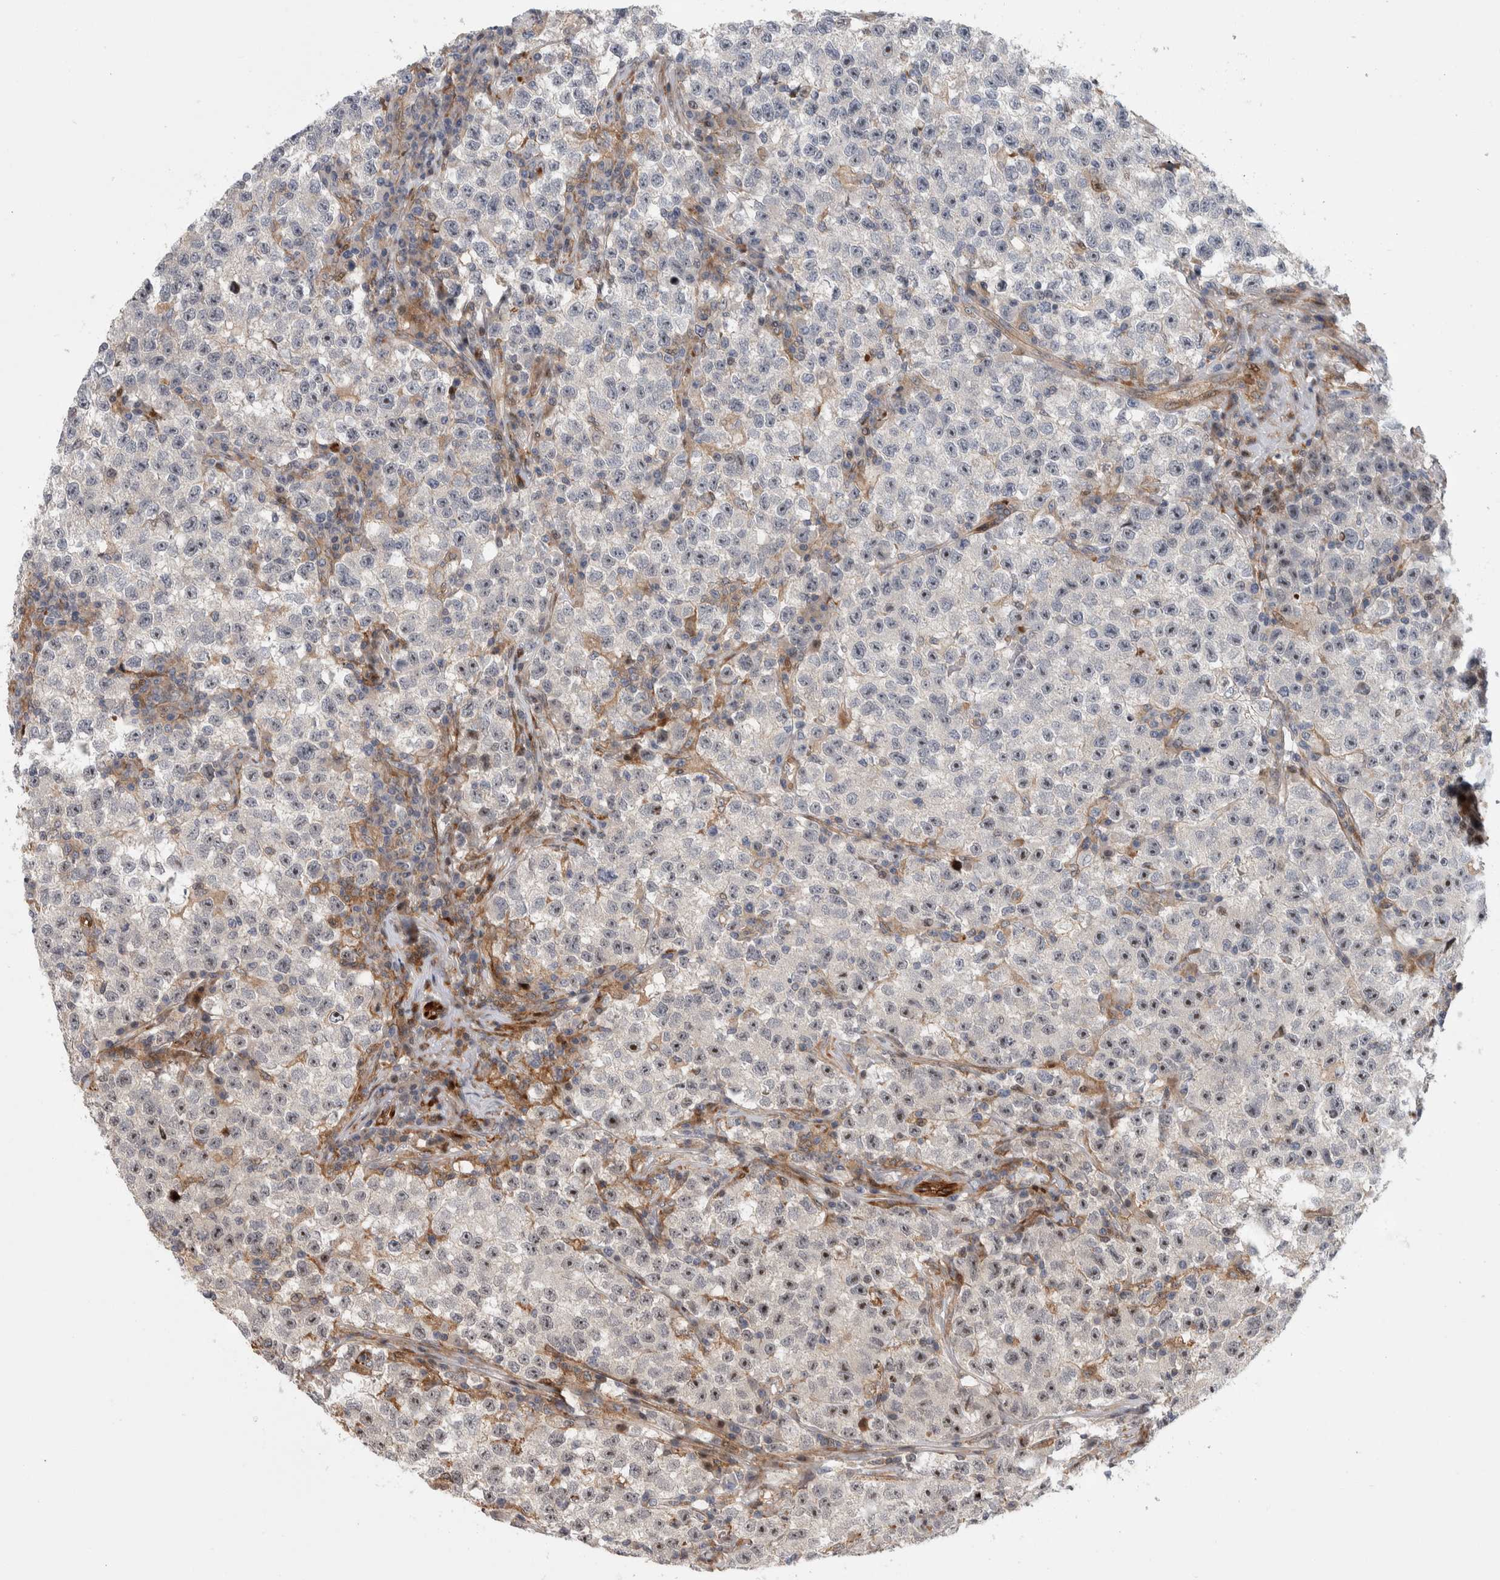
{"staining": {"intensity": "moderate", "quantity": "25%-75%", "location": "nuclear"}, "tissue": "testis cancer", "cell_type": "Tumor cells", "image_type": "cancer", "snomed": [{"axis": "morphology", "description": "Seminoma, NOS"}, {"axis": "topography", "description": "Testis"}], "caption": "Moderate nuclear positivity for a protein is present in approximately 25%-75% of tumor cells of testis cancer using immunohistochemistry (IHC).", "gene": "MSL1", "patient": {"sex": "male", "age": 22}}